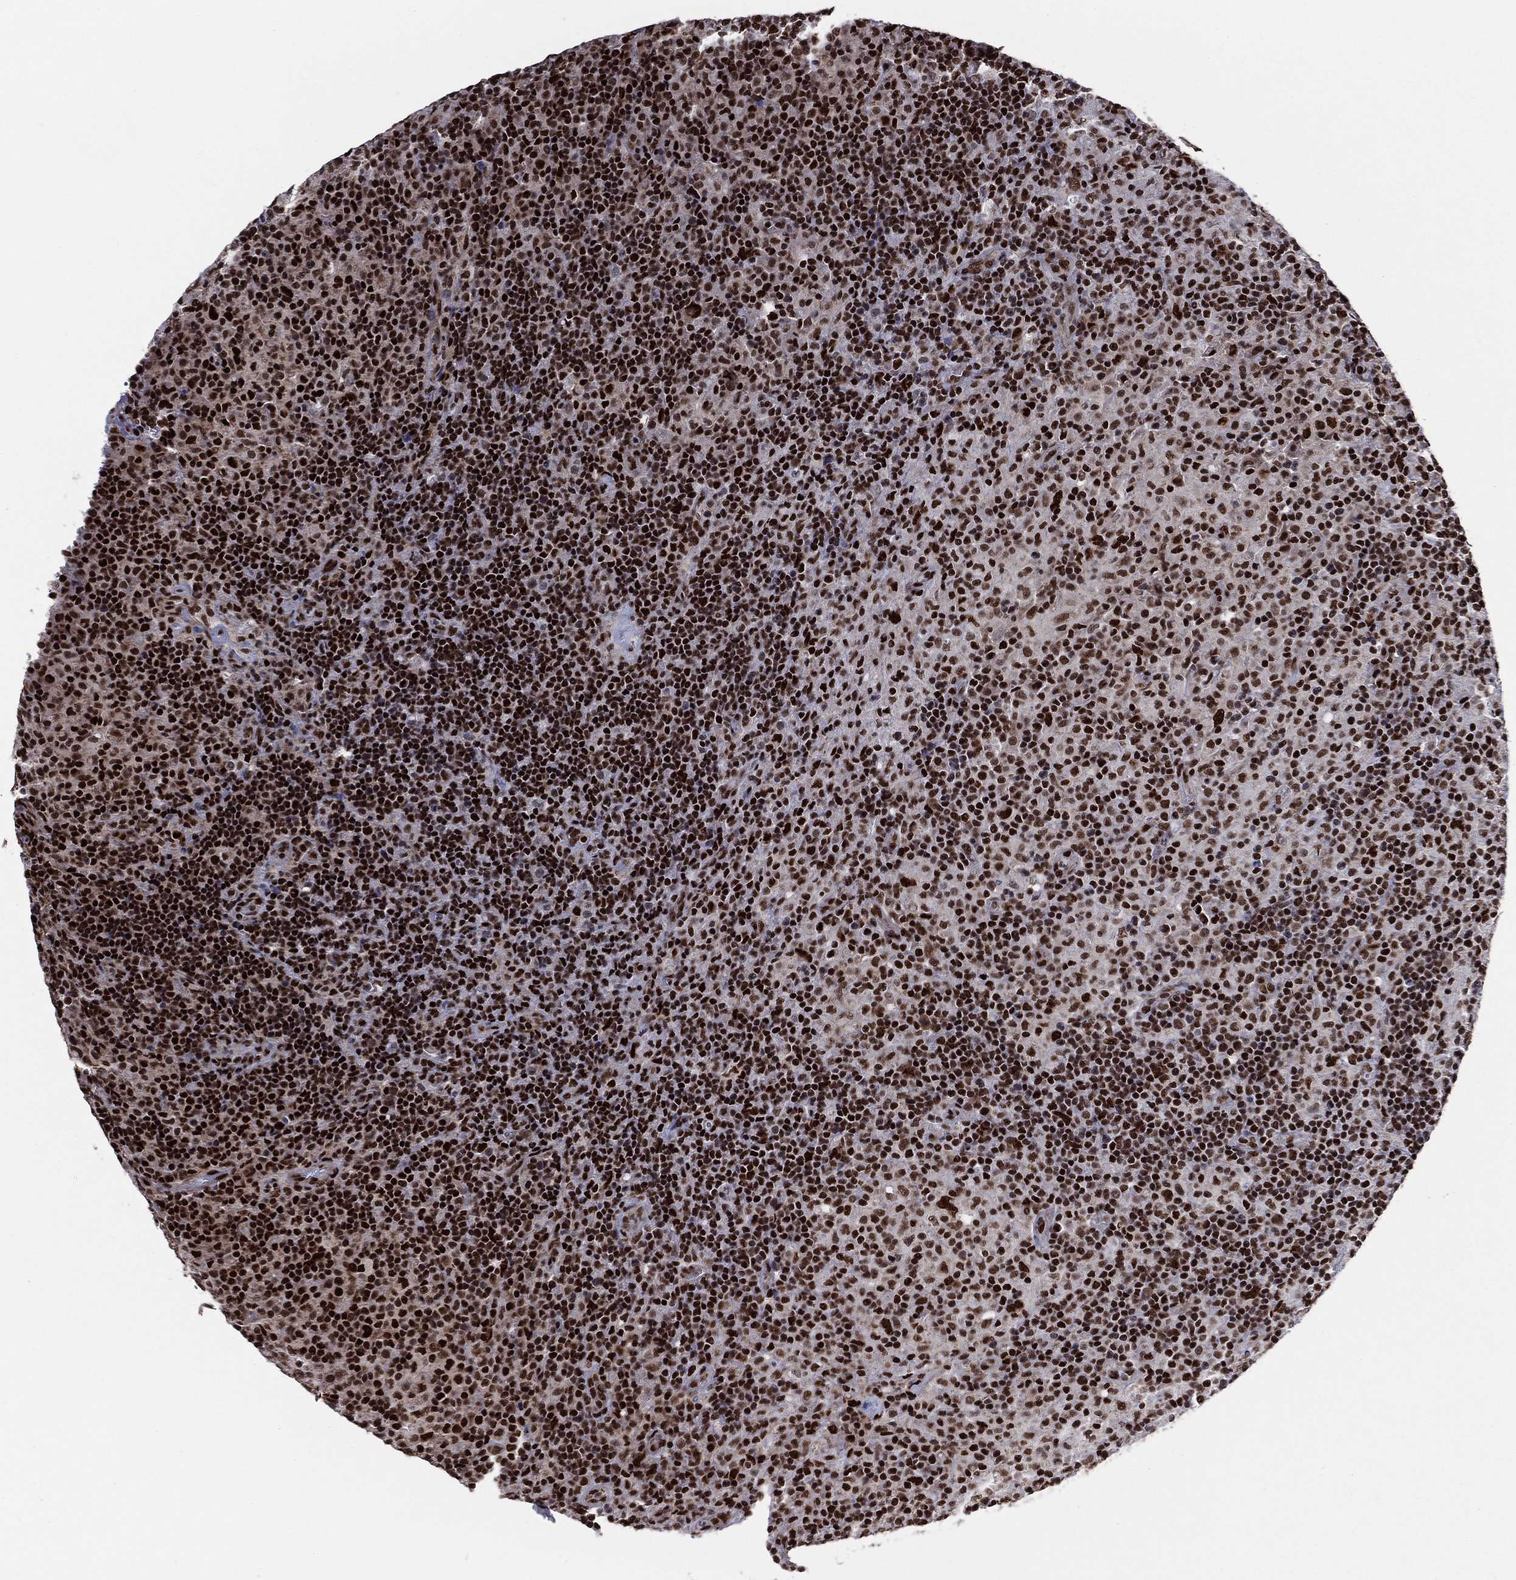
{"staining": {"intensity": "strong", "quantity": ">75%", "location": "nuclear"}, "tissue": "lymphoma", "cell_type": "Tumor cells", "image_type": "cancer", "snomed": [{"axis": "morphology", "description": "Hodgkin's disease, NOS"}, {"axis": "topography", "description": "Lymph node"}], "caption": "Hodgkin's disease stained with DAB (3,3'-diaminobenzidine) IHC shows high levels of strong nuclear positivity in approximately >75% of tumor cells.", "gene": "TP53BP1", "patient": {"sex": "male", "age": 70}}